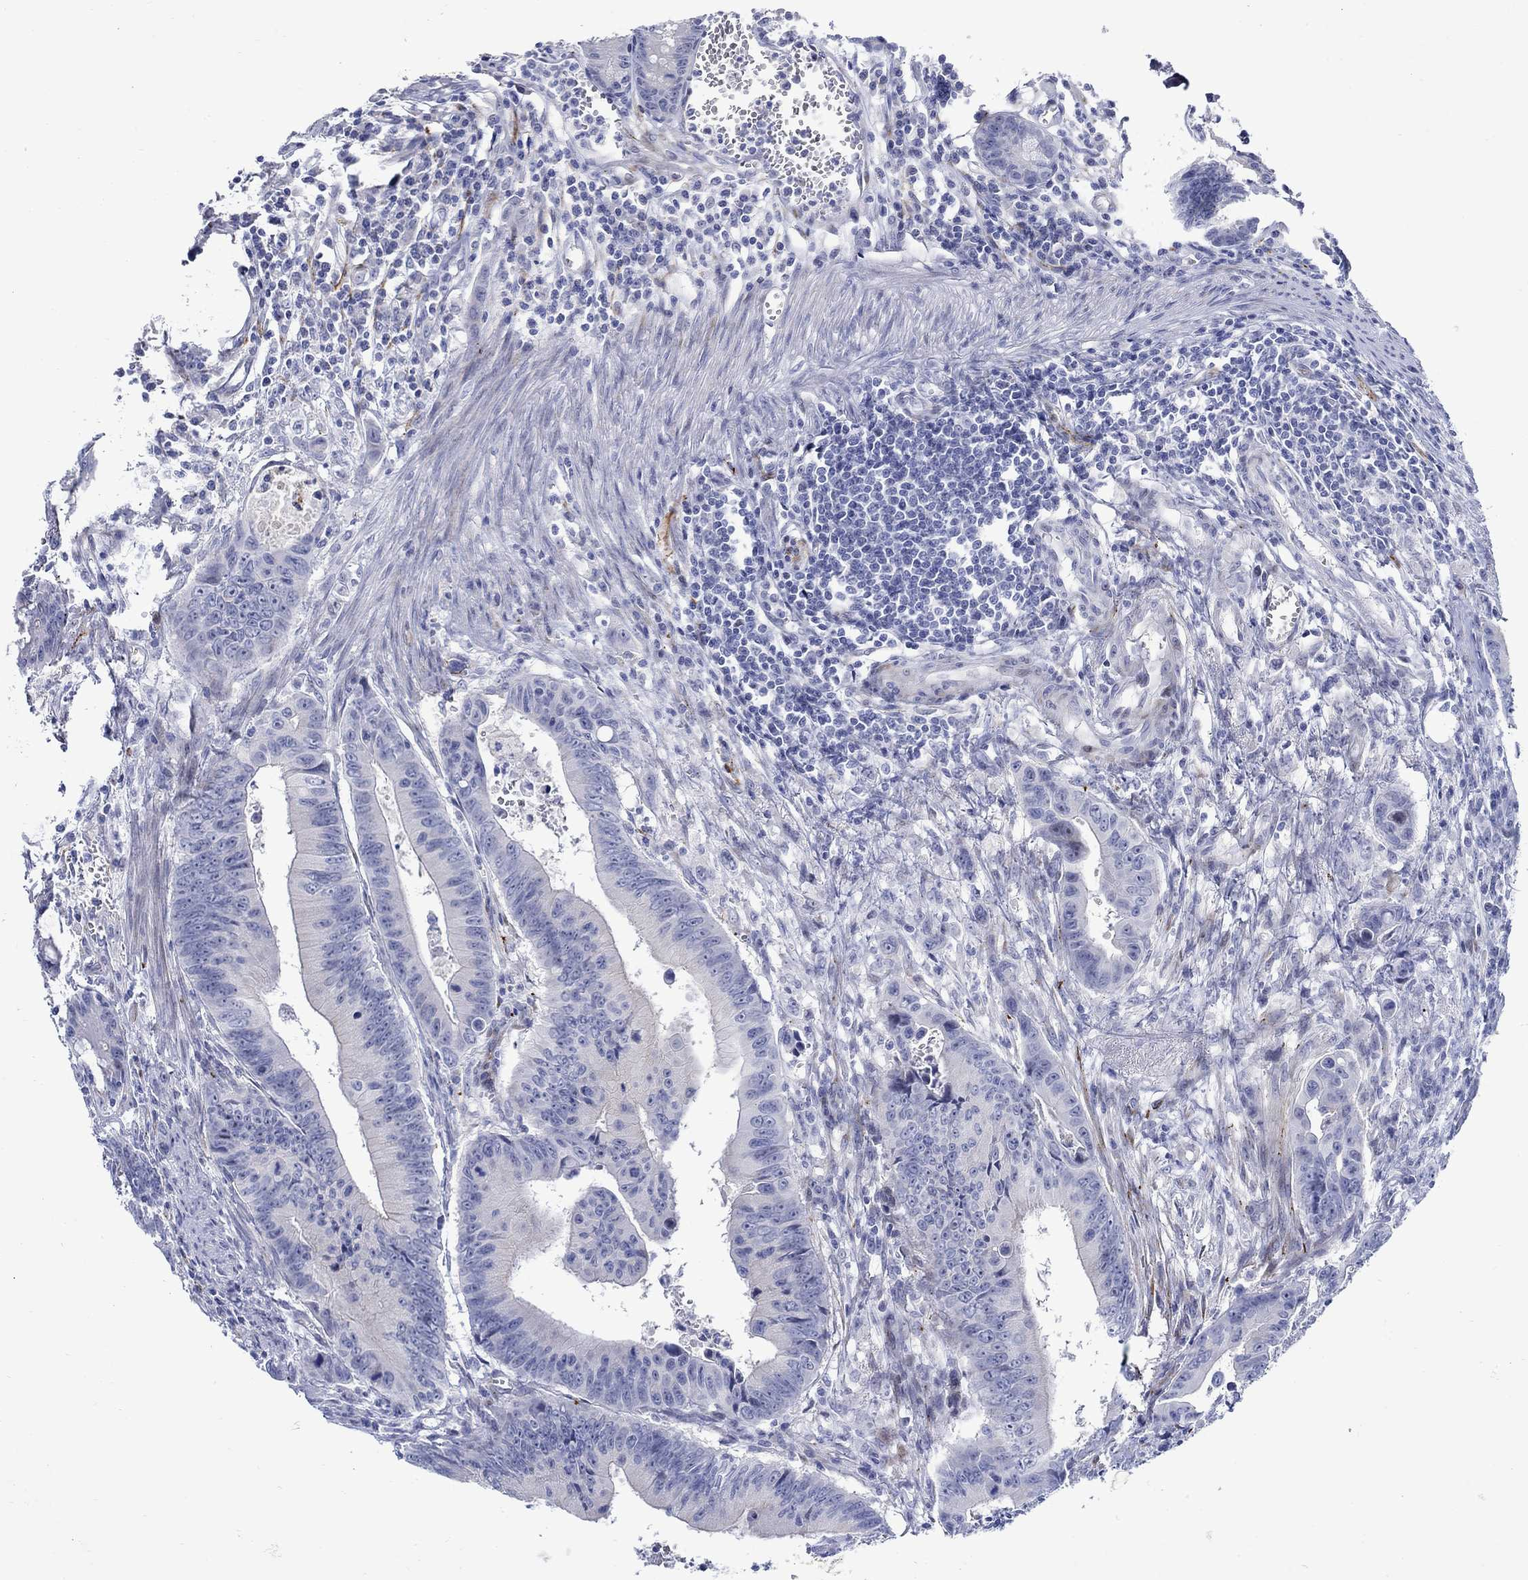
{"staining": {"intensity": "negative", "quantity": "none", "location": "none"}, "tissue": "colorectal cancer", "cell_type": "Tumor cells", "image_type": "cancer", "snomed": [{"axis": "morphology", "description": "Adenocarcinoma, NOS"}, {"axis": "topography", "description": "Colon"}], "caption": "A micrograph of human colorectal adenocarcinoma is negative for staining in tumor cells.", "gene": "KSR2", "patient": {"sex": "female", "age": 87}}